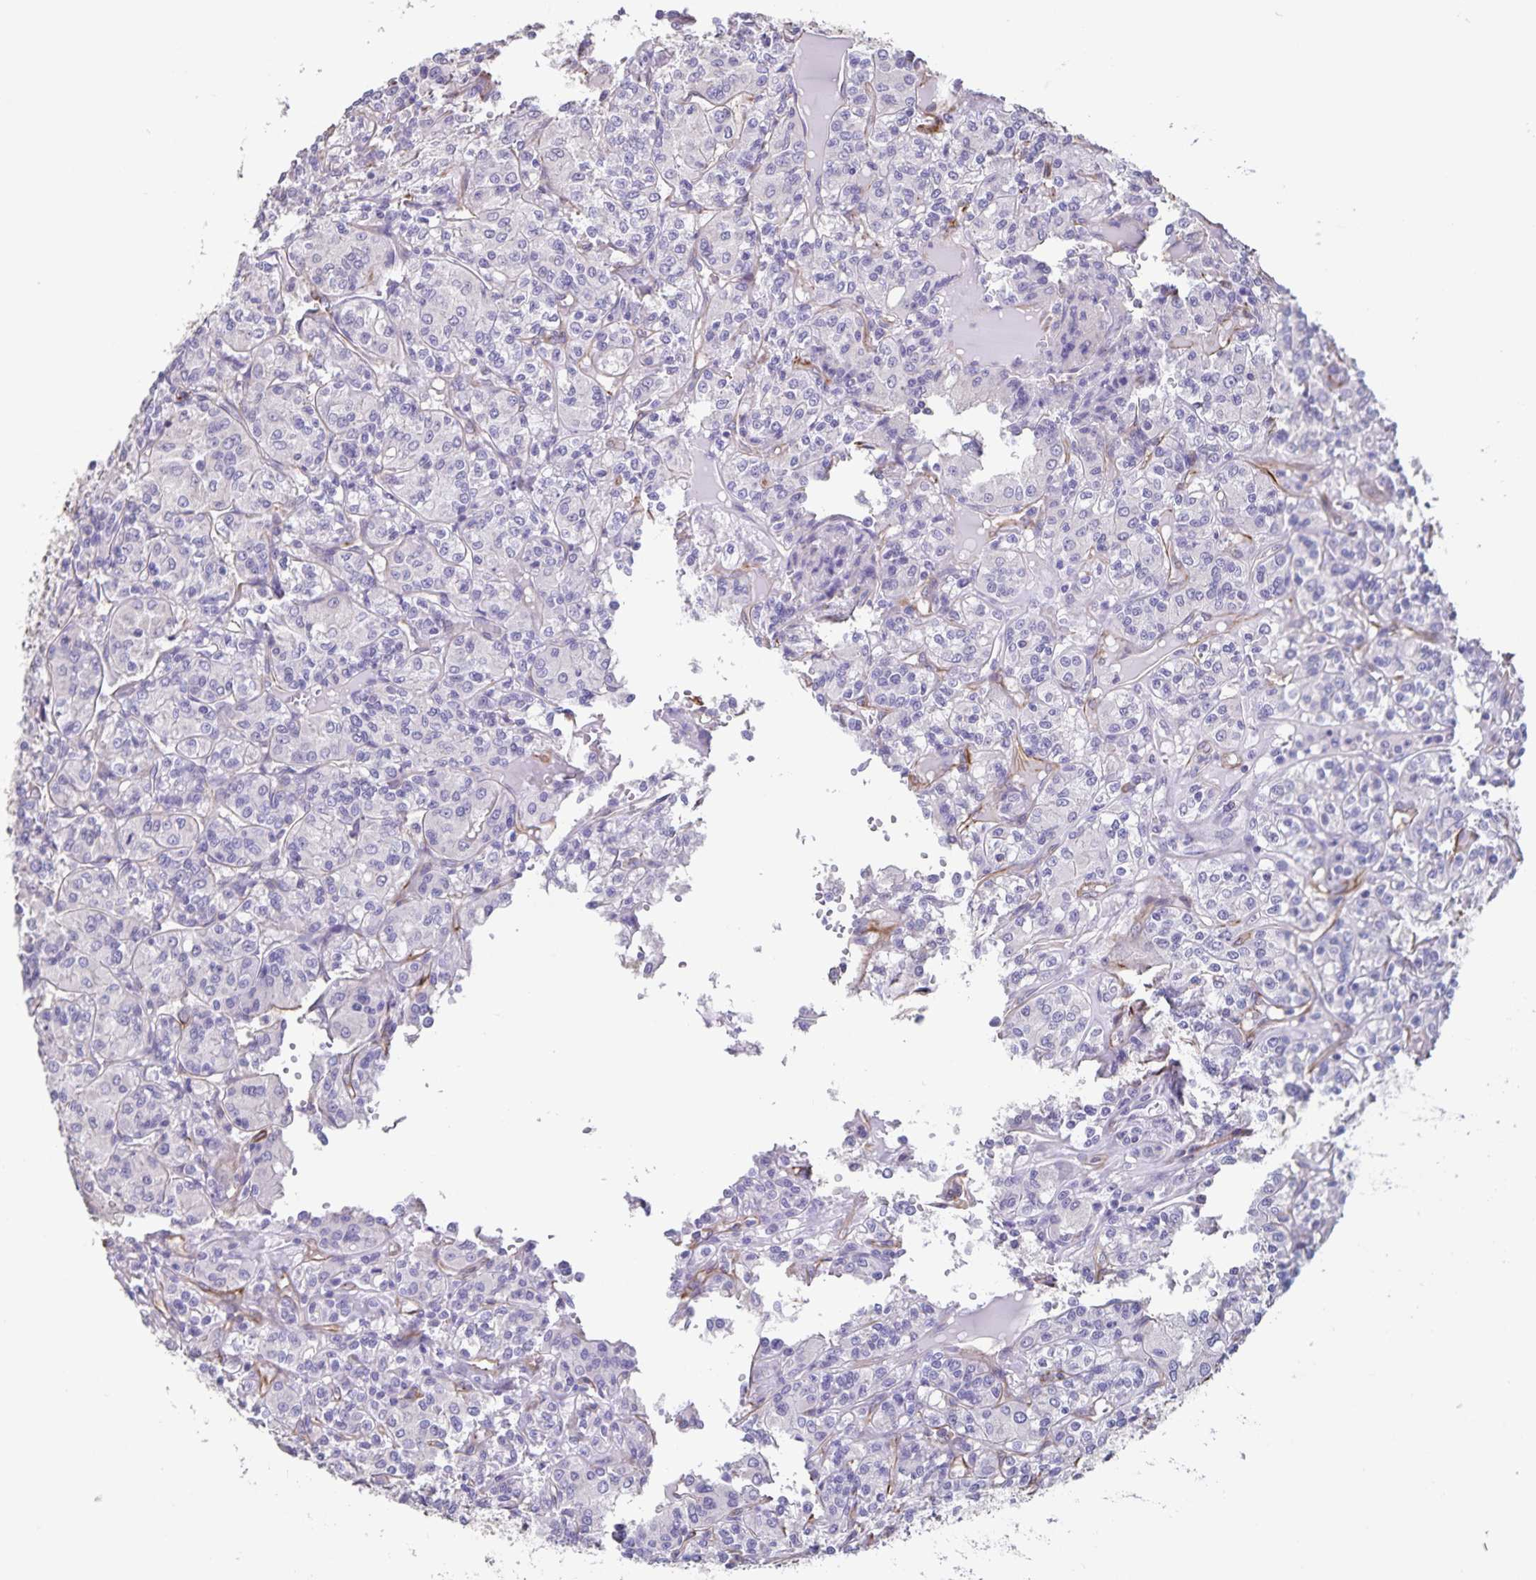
{"staining": {"intensity": "negative", "quantity": "none", "location": "none"}, "tissue": "renal cancer", "cell_type": "Tumor cells", "image_type": "cancer", "snomed": [{"axis": "morphology", "description": "Adenocarcinoma, NOS"}, {"axis": "topography", "description": "Kidney"}], "caption": "This is an IHC image of human adenocarcinoma (renal). There is no positivity in tumor cells.", "gene": "SYNM", "patient": {"sex": "male", "age": 36}}